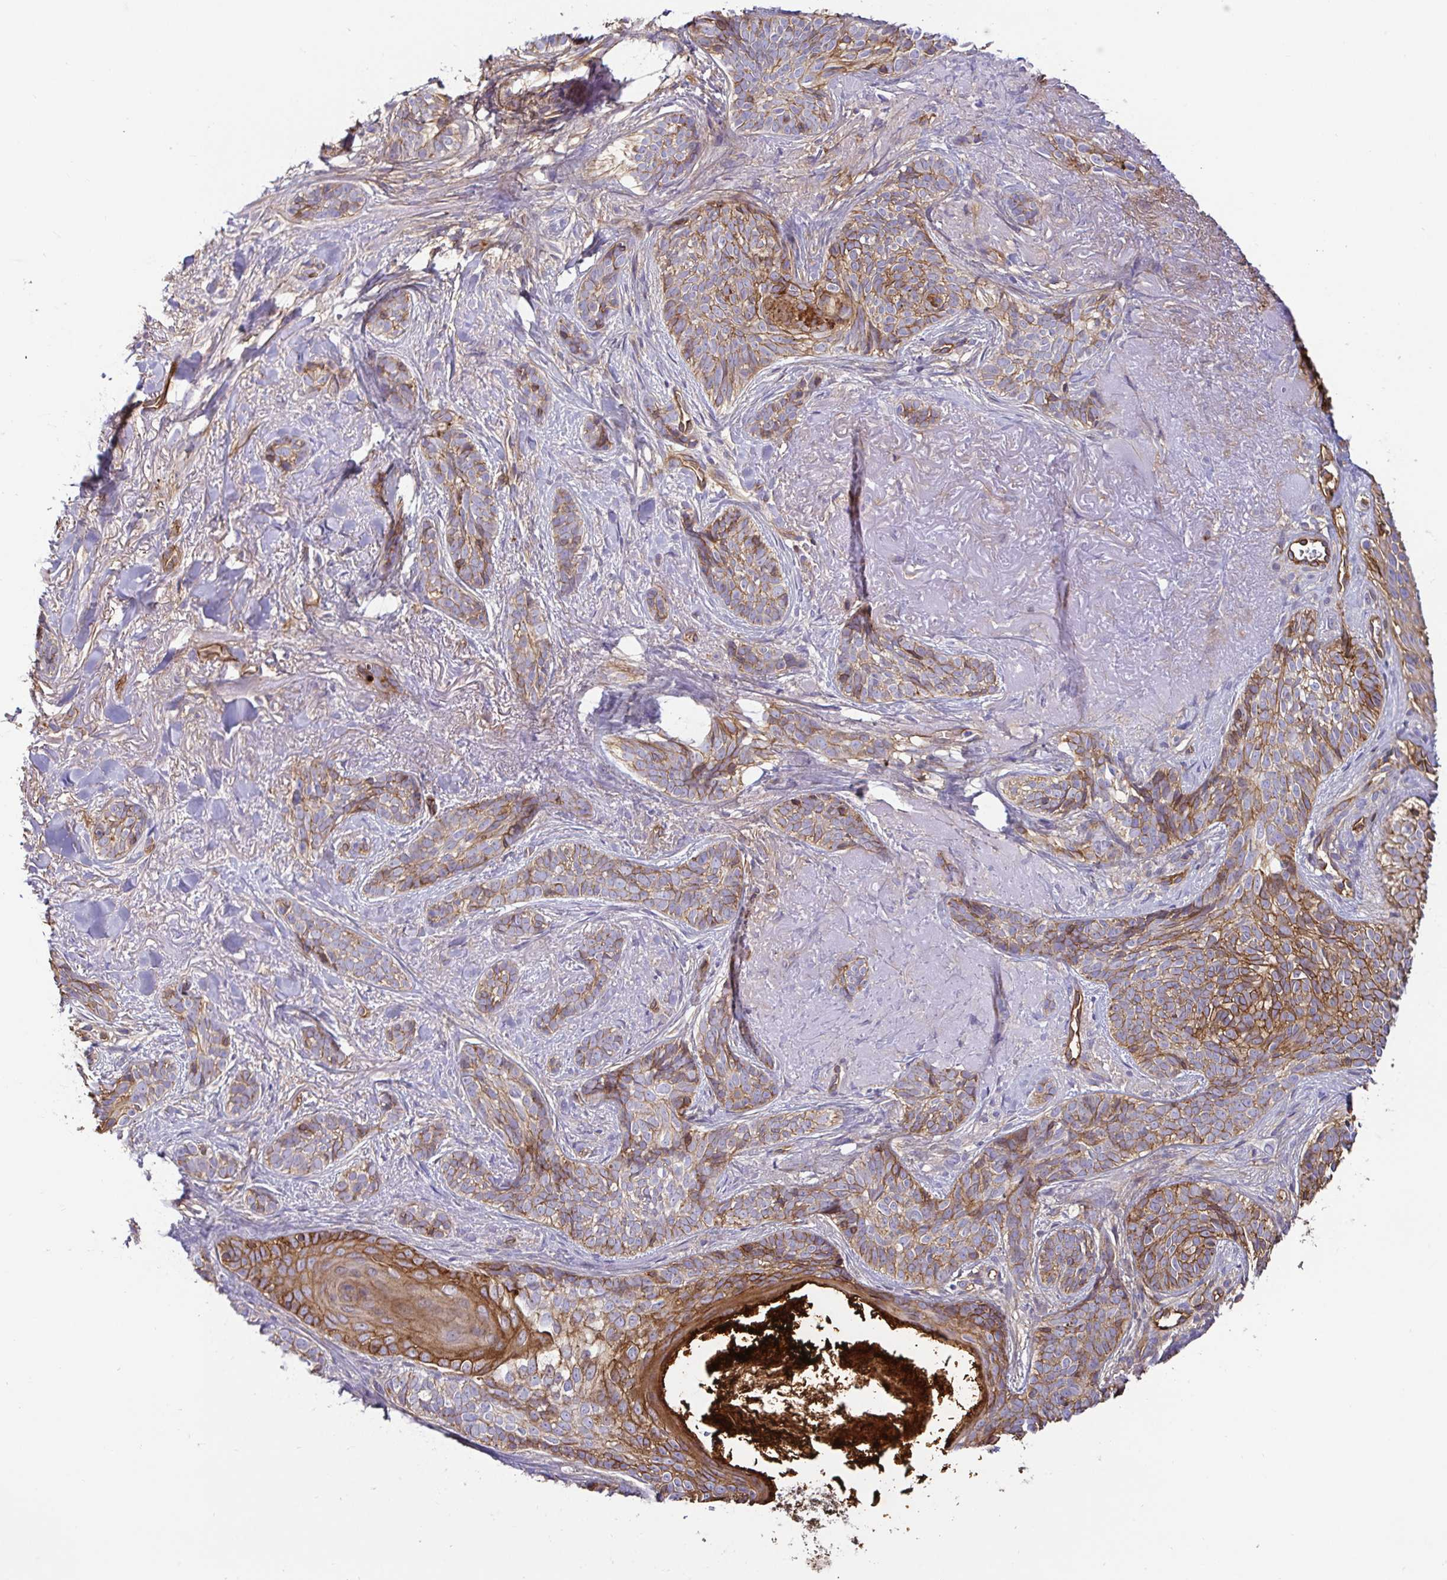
{"staining": {"intensity": "moderate", "quantity": ">75%", "location": "cytoplasmic/membranous"}, "tissue": "skin cancer", "cell_type": "Tumor cells", "image_type": "cancer", "snomed": [{"axis": "morphology", "description": "Basal cell carcinoma"}, {"axis": "morphology", "description": "BCC, high aggressive"}, {"axis": "topography", "description": "Skin"}], "caption": "Protein staining by immunohistochemistry (IHC) reveals moderate cytoplasmic/membranous staining in about >75% of tumor cells in skin basal cell carcinoma. The staining was performed using DAB (3,3'-diaminobenzidine), with brown indicating positive protein expression. Nuclei are stained blue with hematoxylin.", "gene": "ANXA2", "patient": {"sex": "female", "age": 79}}